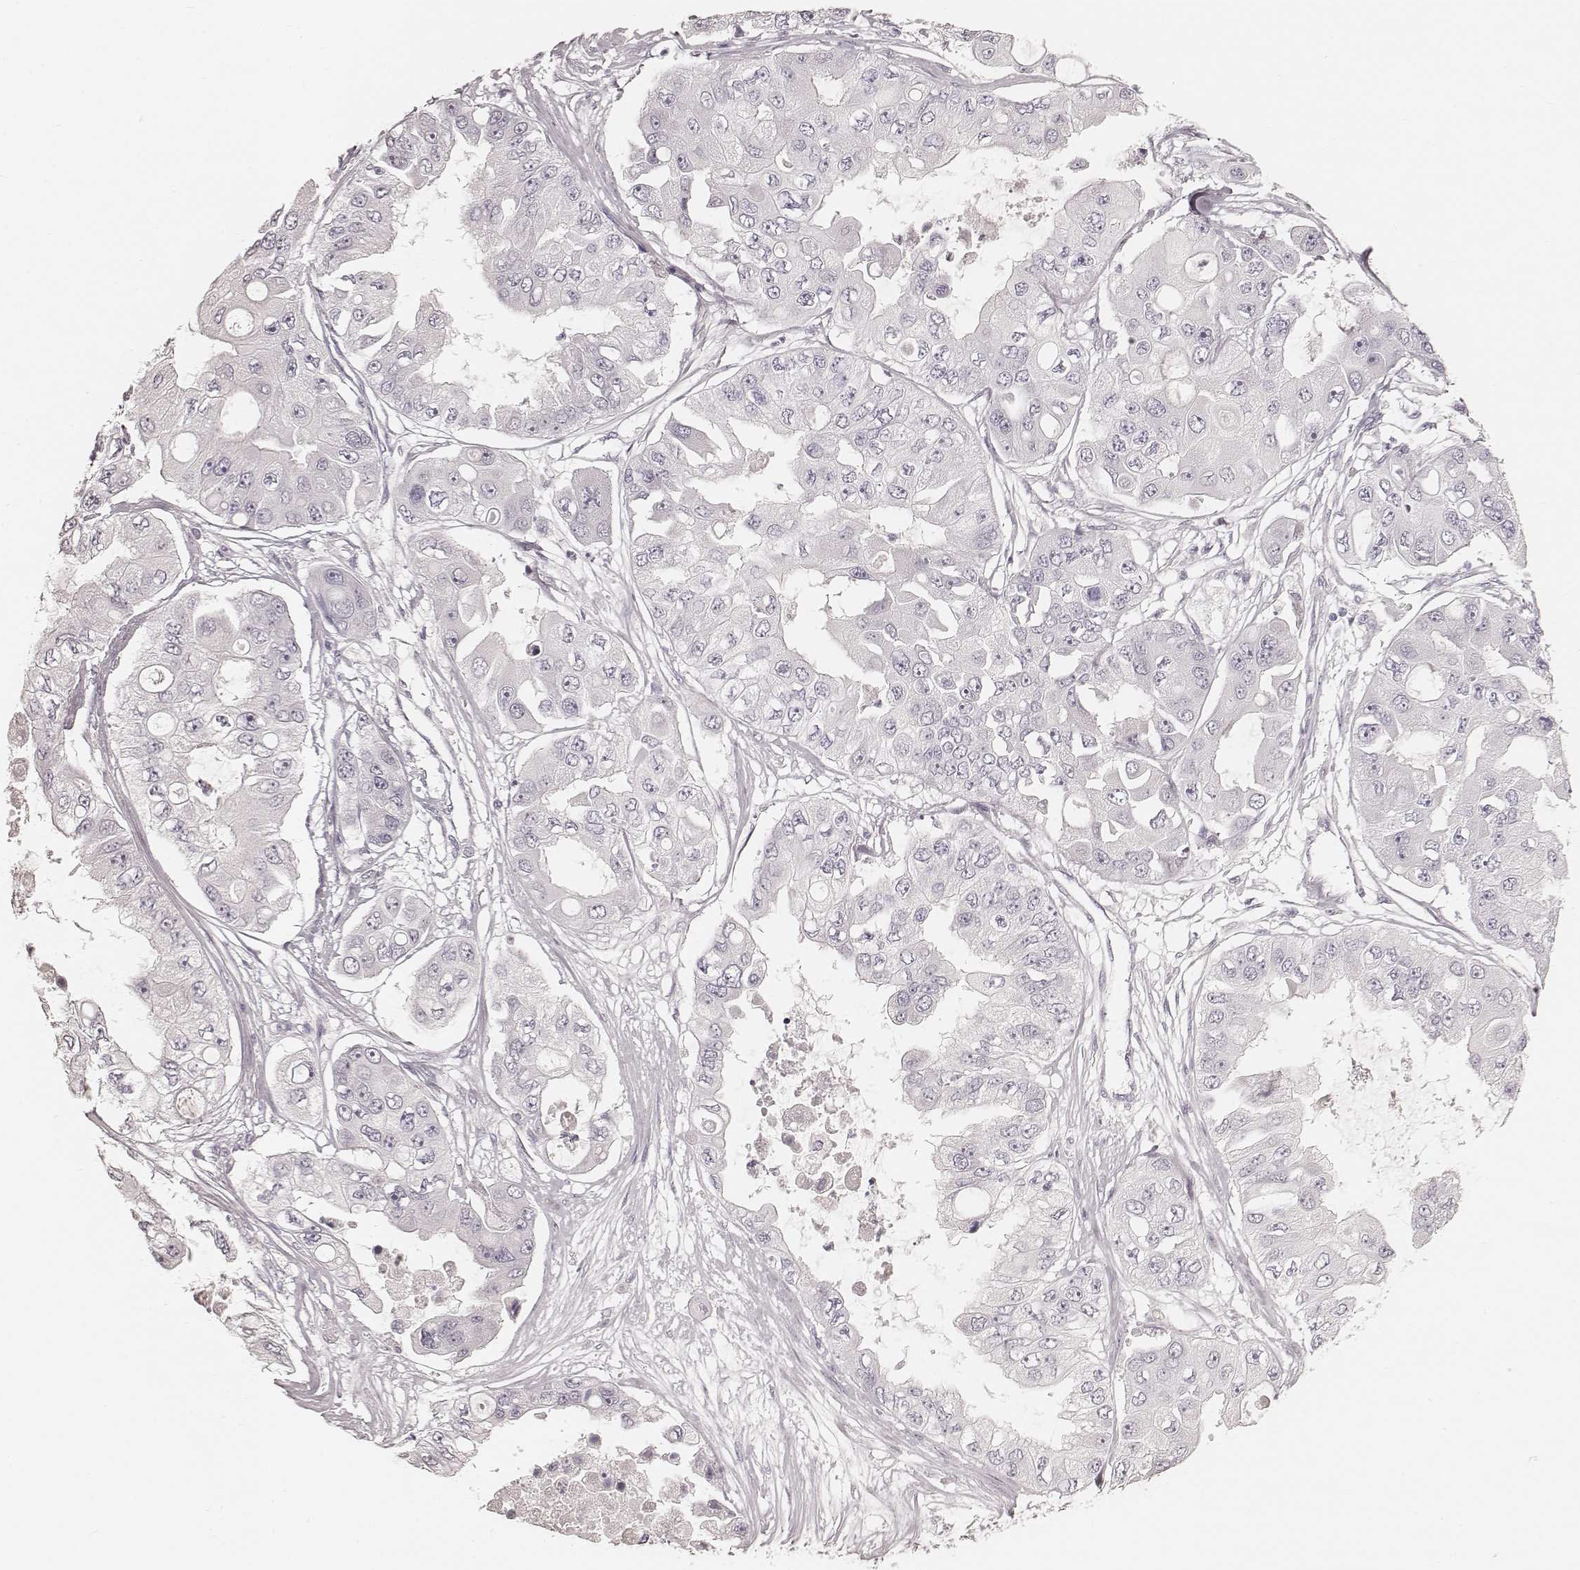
{"staining": {"intensity": "negative", "quantity": "none", "location": "none"}, "tissue": "ovarian cancer", "cell_type": "Tumor cells", "image_type": "cancer", "snomed": [{"axis": "morphology", "description": "Cystadenocarcinoma, serous, NOS"}, {"axis": "topography", "description": "Ovary"}], "caption": "This histopathology image is of ovarian cancer (serous cystadenocarcinoma) stained with immunohistochemistry to label a protein in brown with the nuclei are counter-stained blue. There is no expression in tumor cells.", "gene": "KRT26", "patient": {"sex": "female", "age": 56}}